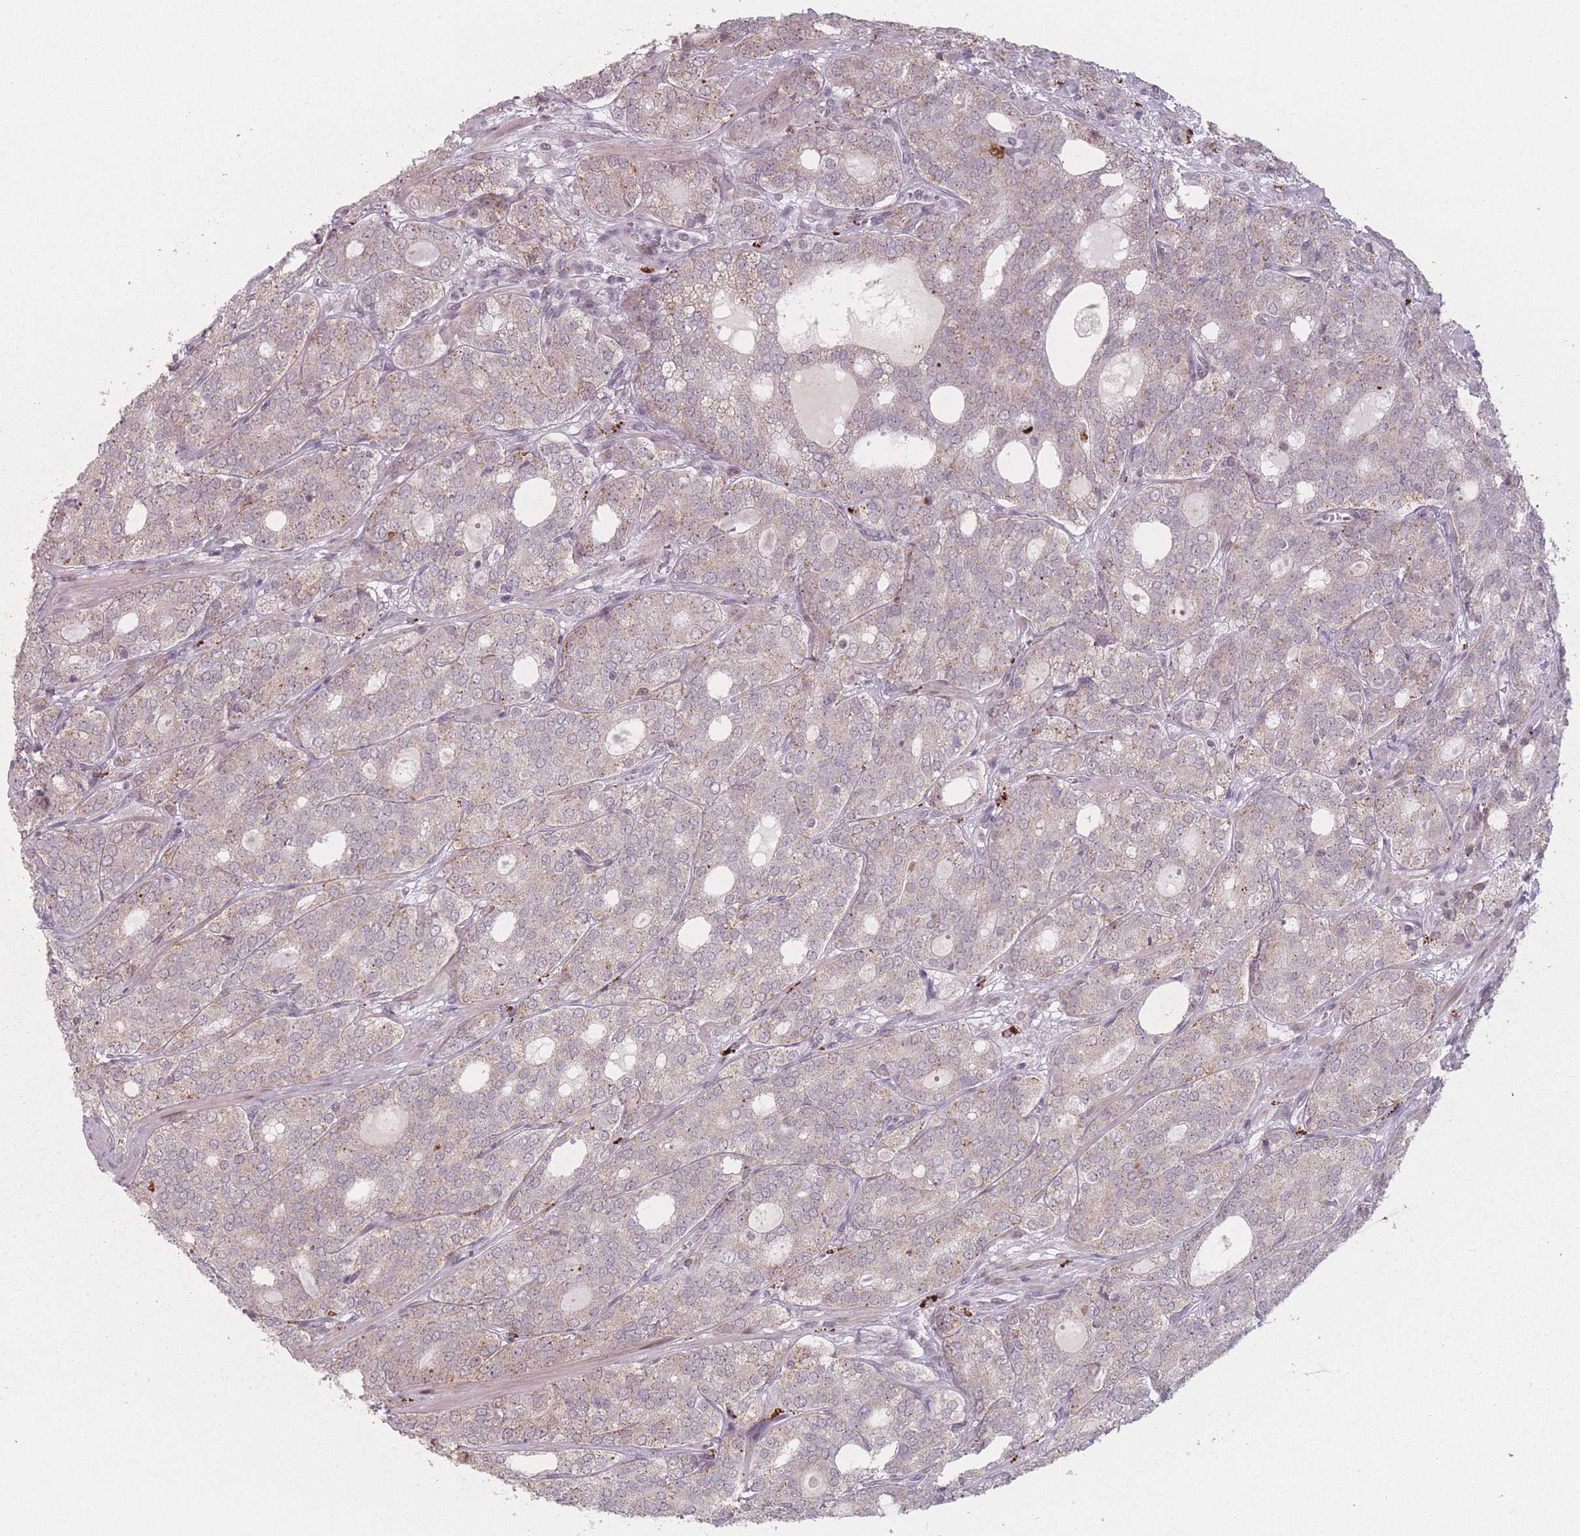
{"staining": {"intensity": "weak", "quantity": "25%-75%", "location": "cytoplasmic/membranous"}, "tissue": "prostate cancer", "cell_type": "Tumor cells", "image_type": "cancer", "snomed": [{"axis": "morphology", "description": "Adenocarcinoma, High grade"}, {"axis": "topography", "description": "Prostate"}], "caption": "A brown stain highlights weak cytoplasmic/membranous expression of a protein in human prostate cancer tumor cells. The staining is performed using DAB (3,3'-diaminobenzidine) brown chromogen to label protein expression. The nuclei are counter-stained blue using hematoxylin.", "gene": "OR10C1", "patient": {"sex": "male", "age": 64}}